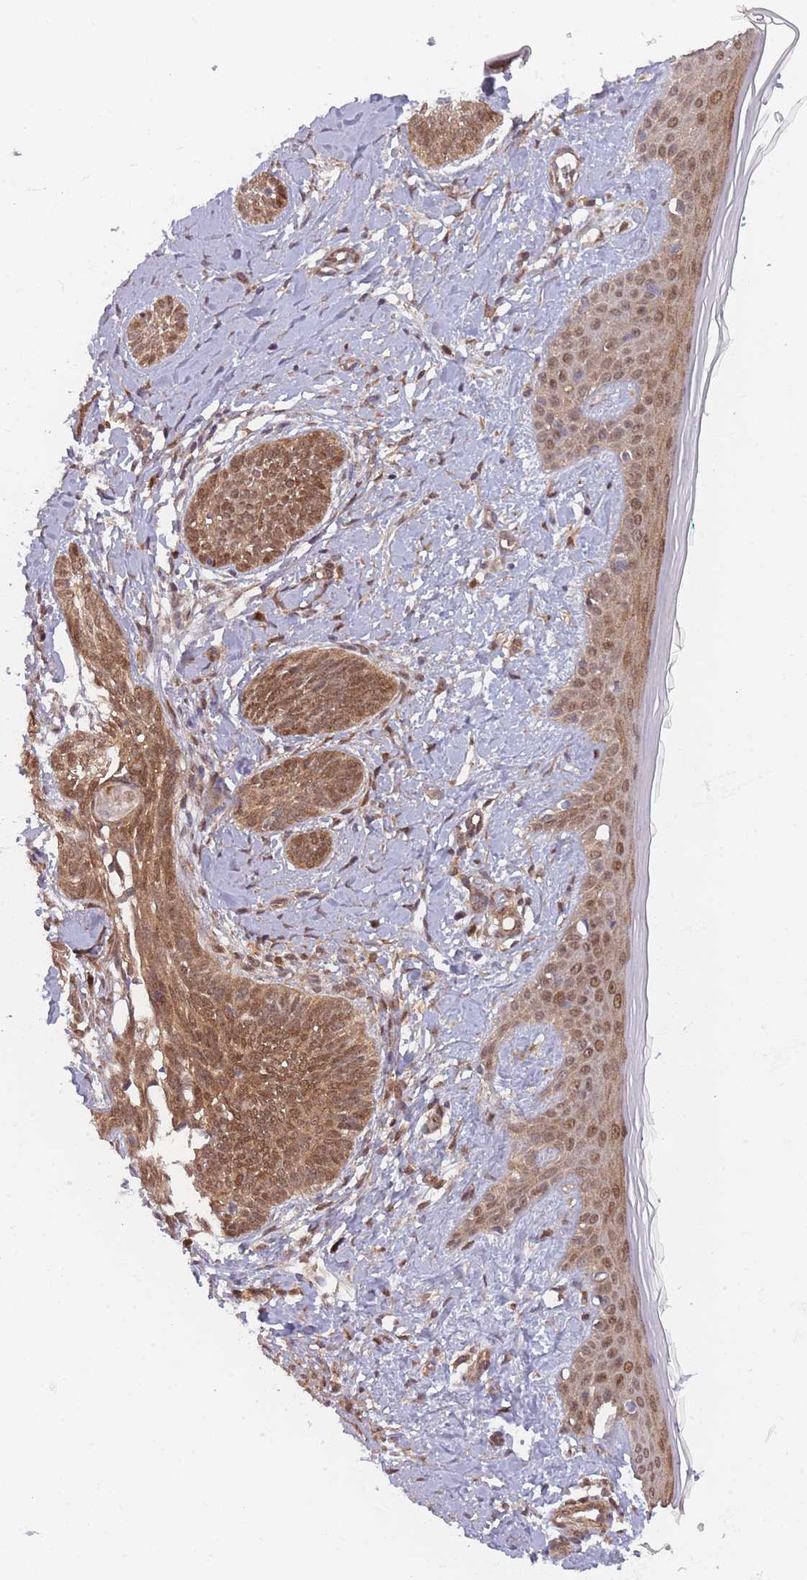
{"staining": {"intensity": "moderate", "quantity": ">75%", "location": "cytoplasmic/membranous,nuclear"}, "tissue": "skin cancer", "cell_type": "Tumor cells", "image_type": "cancer", "snomed": [{"axis": "morphology", "description": "Basal cell carcinoma"}, {"axis": "topography", "description": "Skin"}], "caption": "Human basal cell carcinoma (skin) stained with a protein marker exhibits moderate staining in tumor cells.", "gene": "MRI1", "patient": {"sex": "female", "age": 81}}